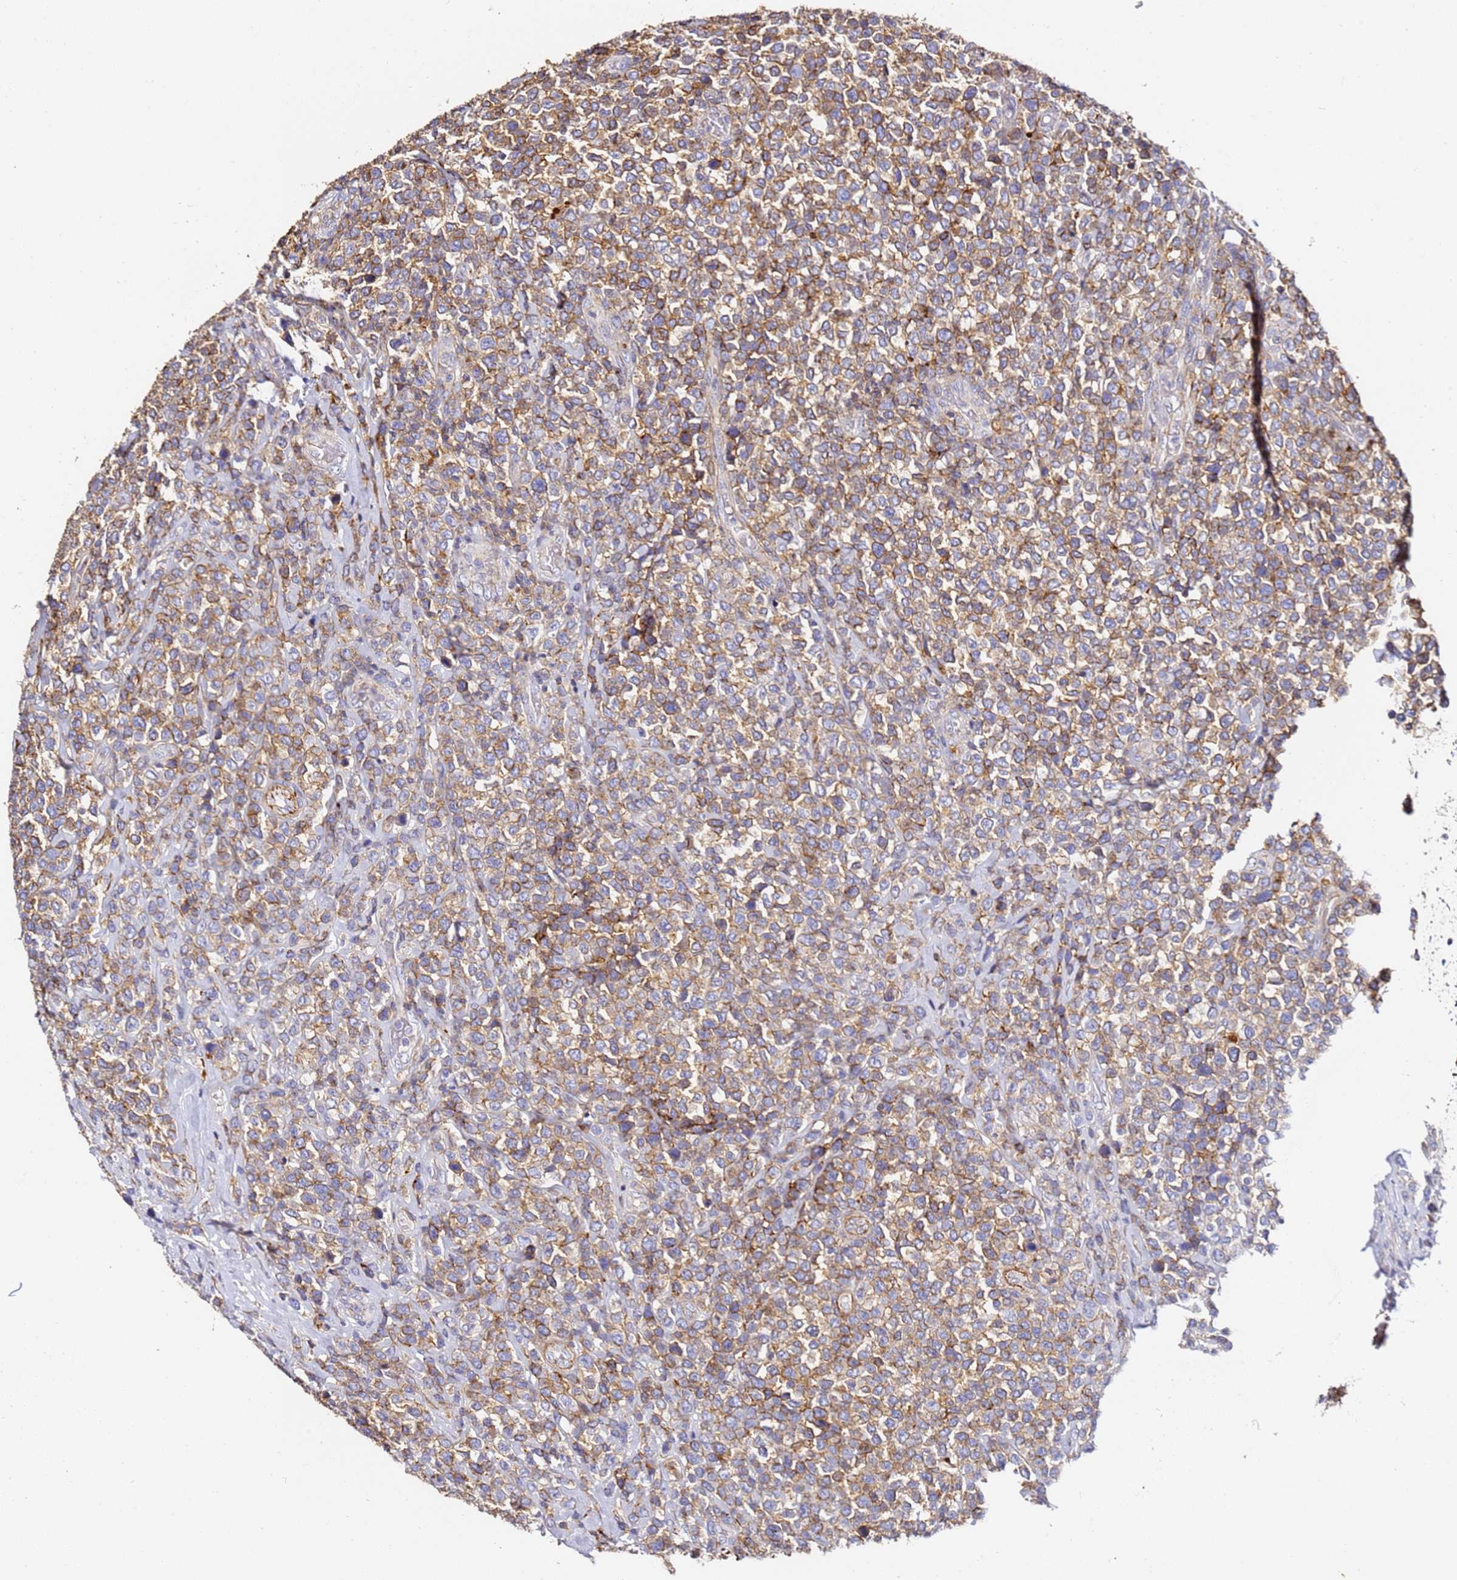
{"staining": {"intensity": "moderate", "quantity": ">75%", "location": "cytoplasmic/membranous"}, "tissue": "lymphoma", "cell_type": "Tumor cells", "image_type": "cancer", "snomed": [{"axis": "morphology", "description": "Malignant lymphoma, non-Hodgkin's type, High grade"}, {"axis": "topography", "description": "Soft tissue"}], "caption": "A medium amount of moderate cytoplasmic/membranous positivity is present in about >75% of tumor cells in lymphoma tissue.", "gene": "ZNF671", "patient": {"sex": "female", "age": 56}}